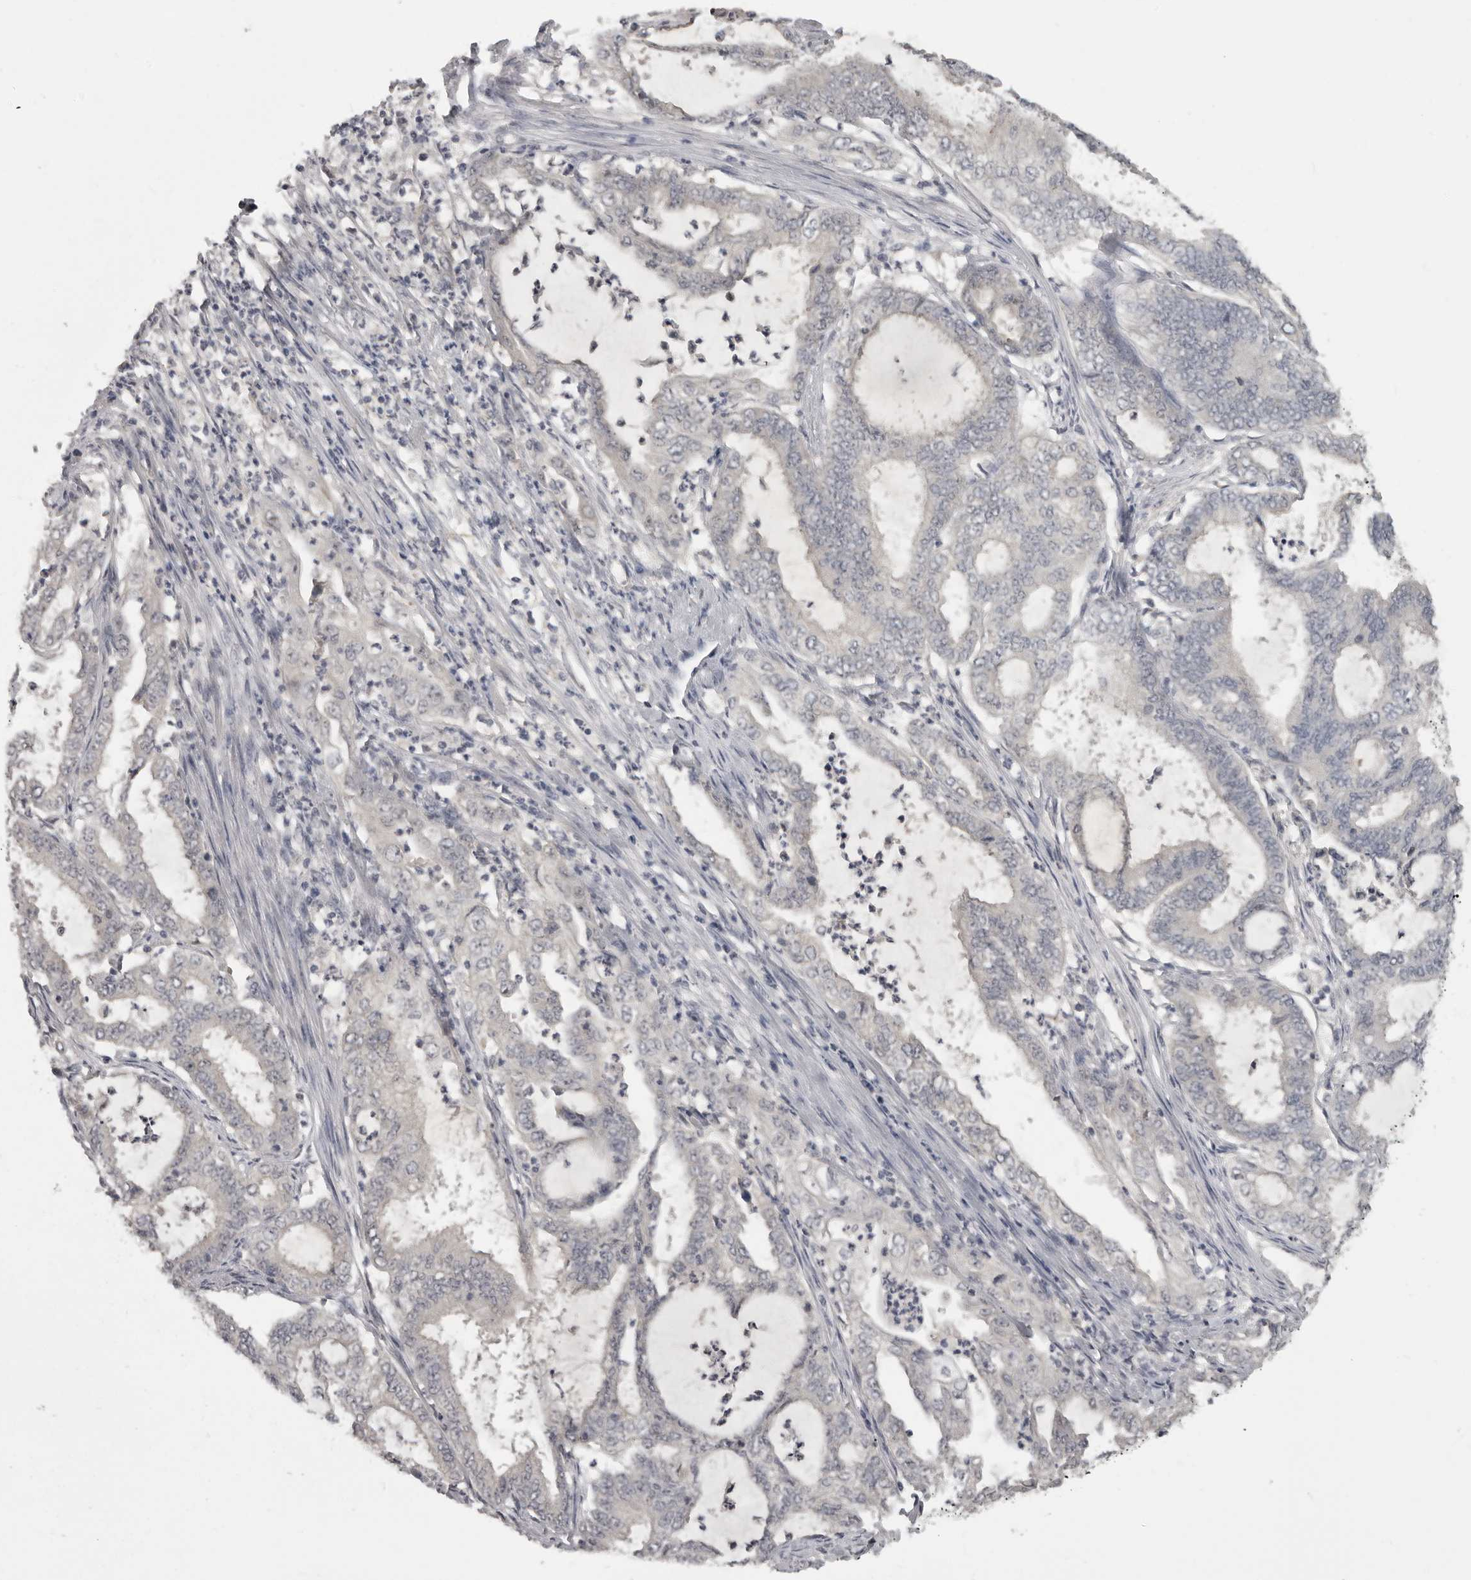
{"staining": {"intensity": "negative", "quantity": "none", "location": "none"}, "tissue": "endometrial cancer", "cell_type": "Tumor cells", "image_type": "cancer", "snomed": [{"axis": "morphology", "description": "Adenocarcinoma, NOS"}, {"axis": "topography", "description": "Endometrium"}], "caption": "IHC of endometrial cancer (adenocarcinoma) exhibits no positivity in tumor cells. (Immunohistochemistry, brightfield microscopy, high magnification).", "gene": "MRTO4", "patient": {"sex": "female", "age": 51}}